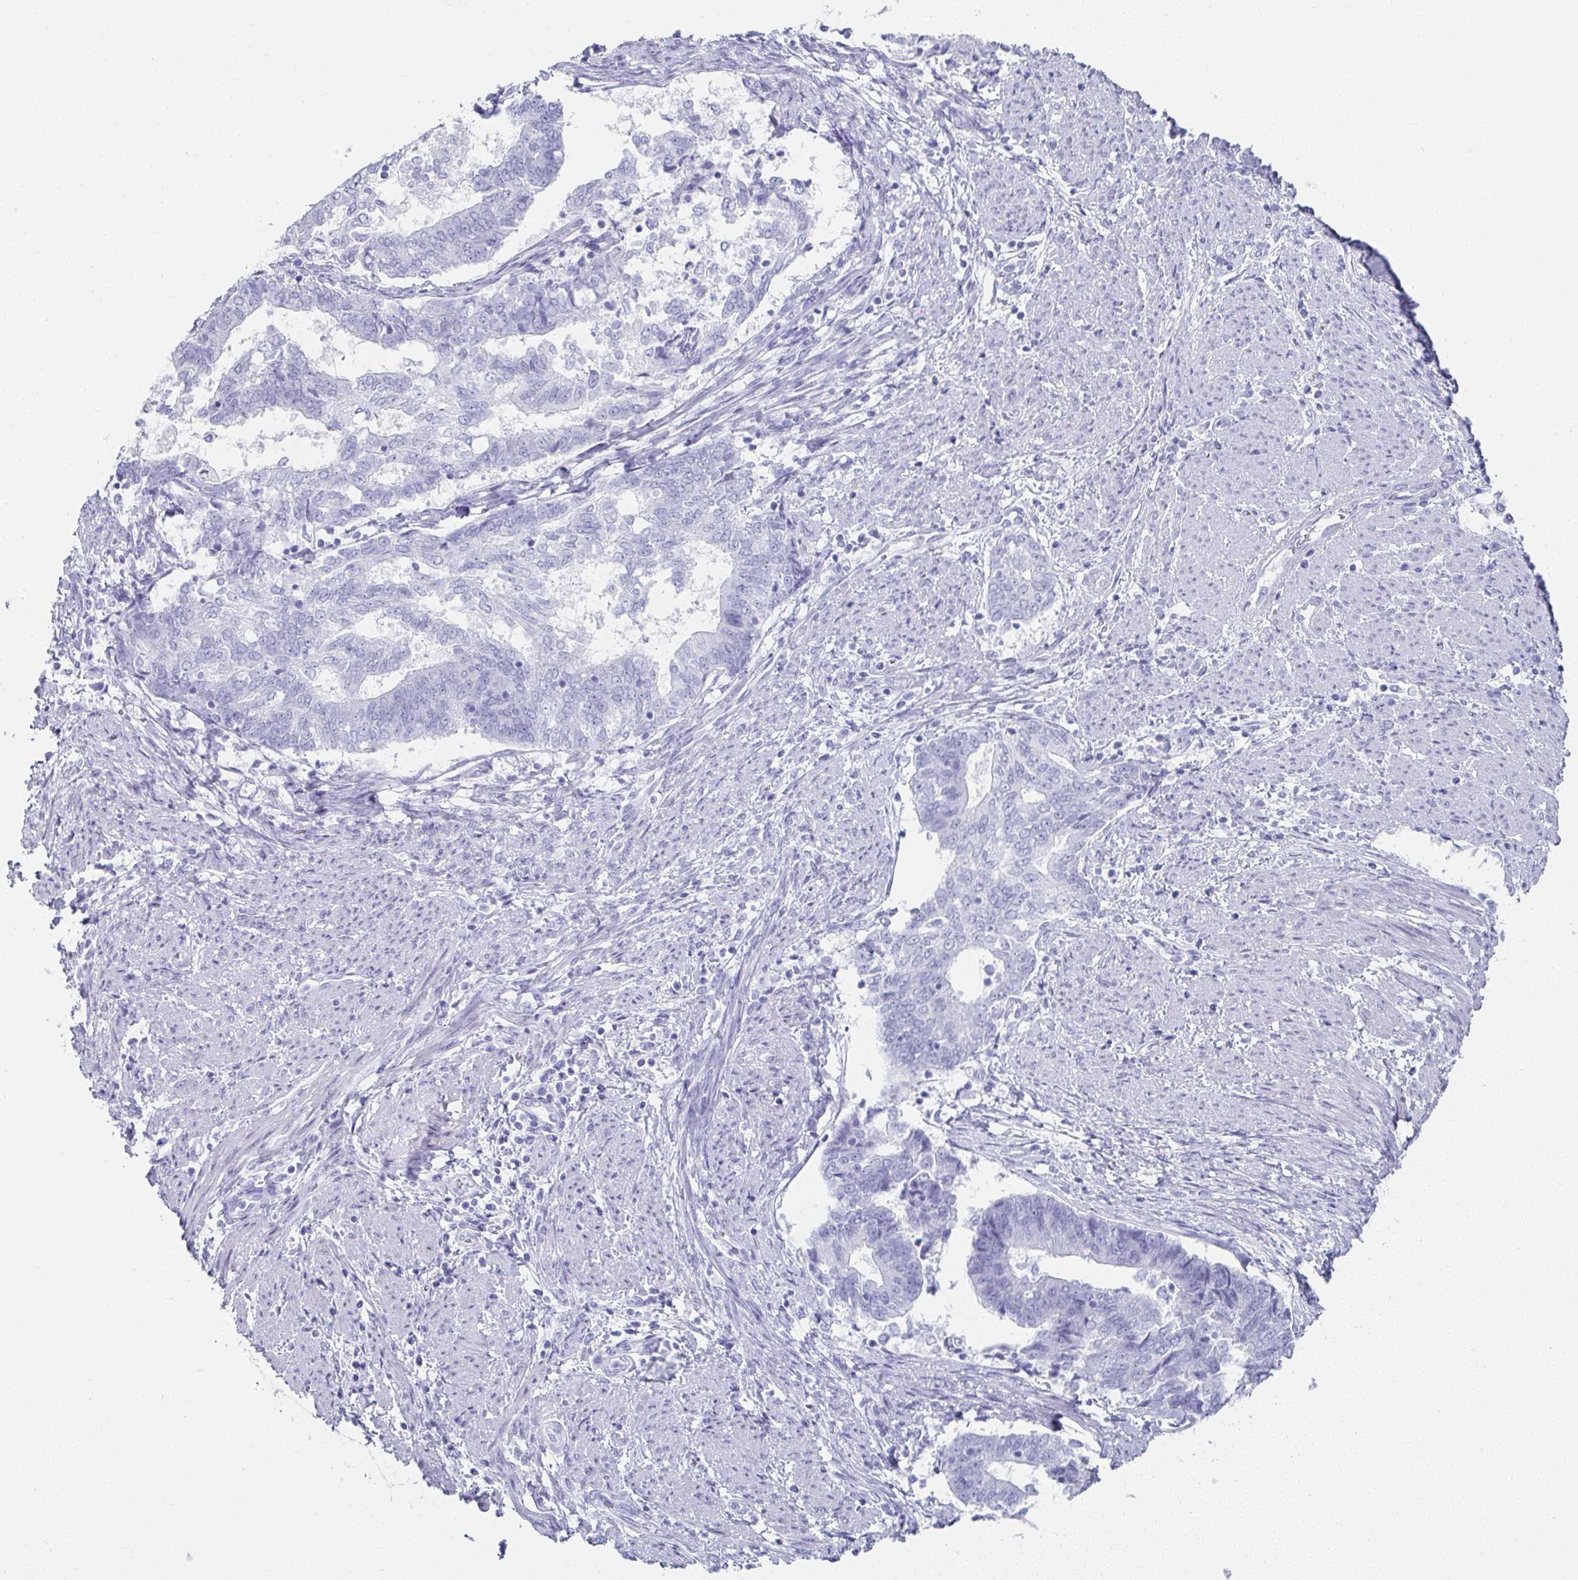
{"staining": {"intensity": "negative", "quantity": "none", "location": "none"}, "tissue": "endometrial cancer", "cell_type": "Tumor cells", "image_type": "cancer", "snomed": [{"axis": "morphology", "description": "Adenocarcinoma, NOS"}, {"axis": "topography", "description": "Endometrium"}], "caption": "An immunohistochemistry micrograph of adenocarcinoma (endometrial) is shown. There is no staining in tumor cells of adenocarcinoma (endometrial). (DAB immunohistochemistry (IHC), high magnification).", "gene": "SYCP1", "patient": {"sex": "female", "age": 65}}